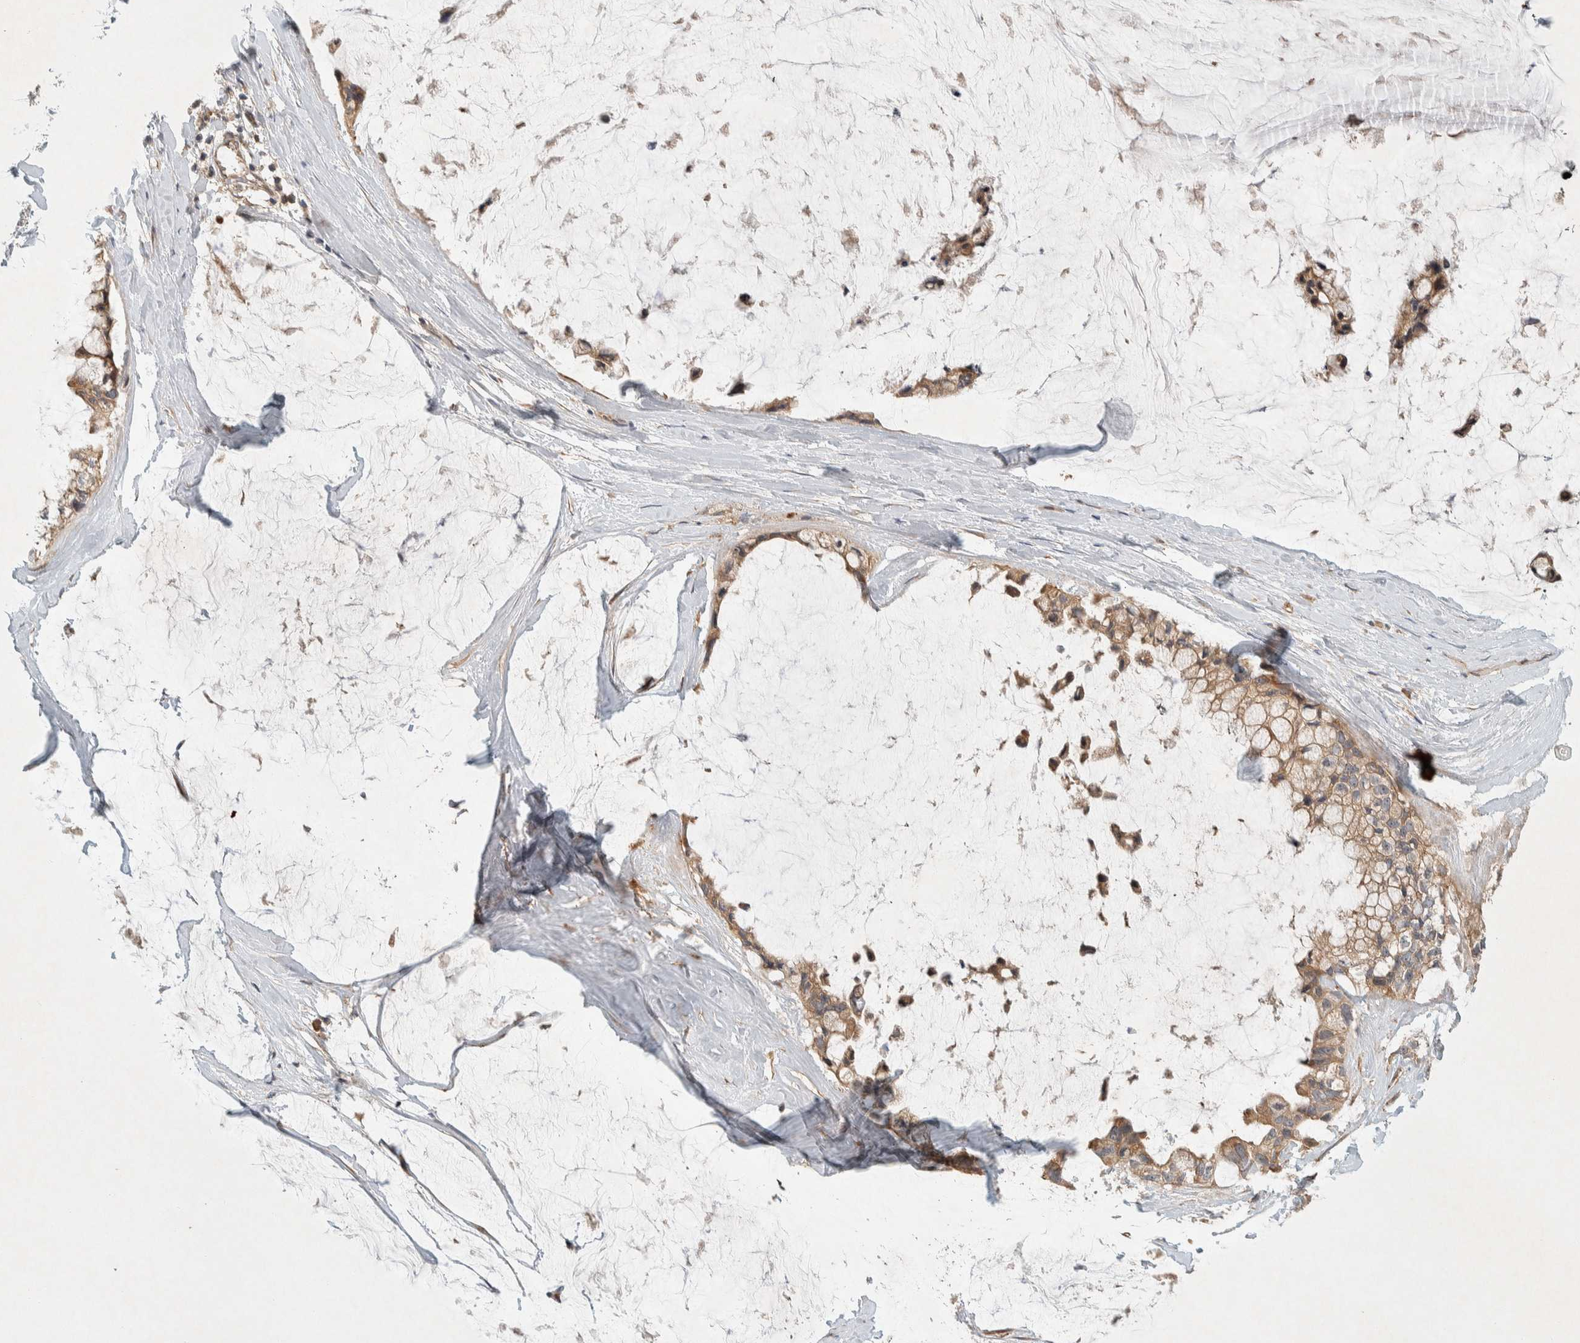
{"staining": {"intensity": "weak", "quantity": ">75%", "location": "cytoplasmic/membranous"}, "tissue": "ovarian cancer", "cell_type": "Tumor cells", "image_type": "cancer", "snomed": [{"axis": "morphology", "description": "Cystadenocarcinoma, mucinous, NOS"}, {"axis": "topography", "description": "Ovary"}], "caption": "The image displays a brown stain indicating the presence of a protein in the cytoplasmic/membranous of tumor cells in ovarian cancer (mucinous cystadenocarcinoma).", "gene": "PXK", "patient": {"sex": "female", "age": 39}}